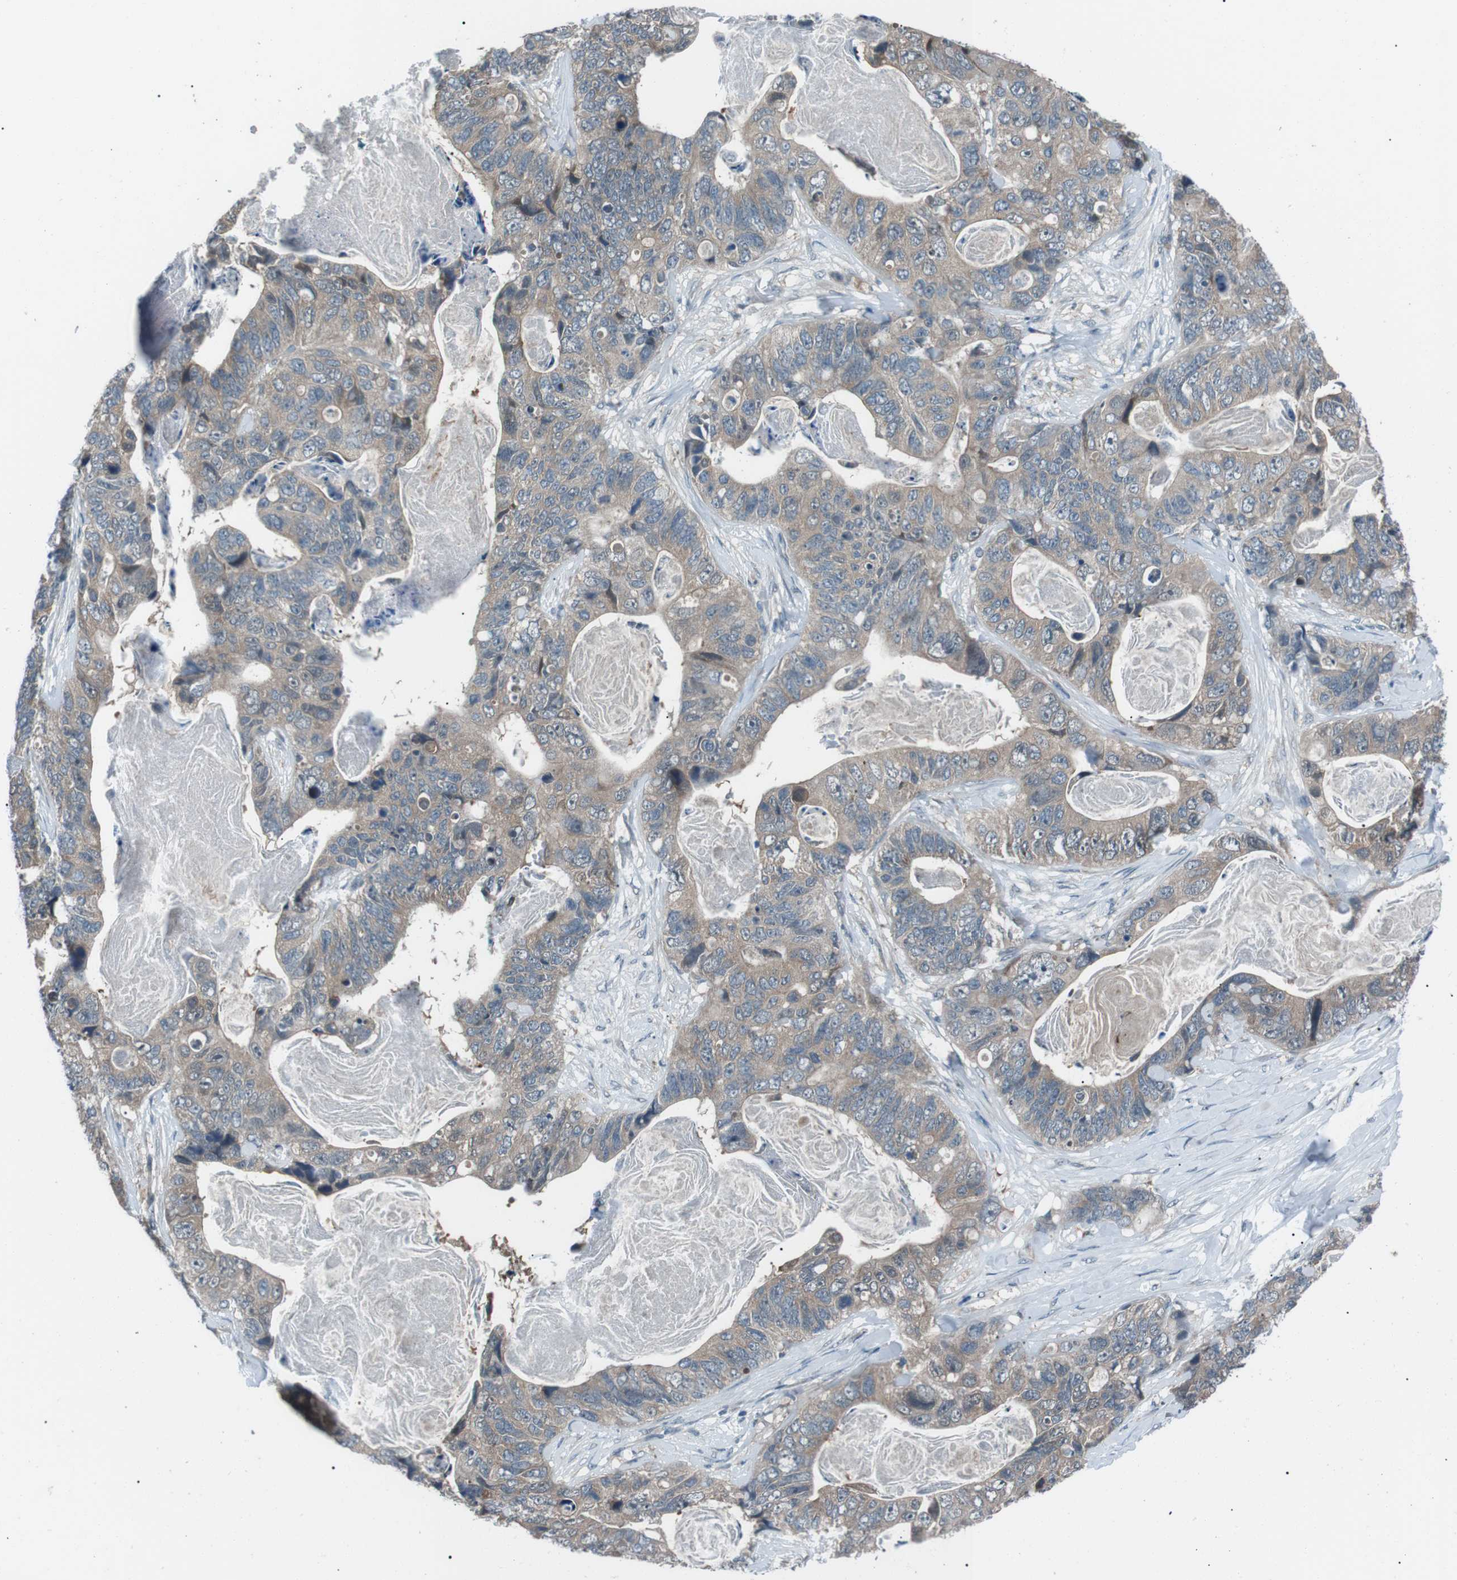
{"staining": {"intensity": "weak", "quantity": ">75%", "location": "cytoplasmic/membranous"}, "tissue": "stomach cancer", "cell_type": "Tumor cells", "image_type": "cancer", "snomed": [{"axis": "morphology", "description": "Adenocarcinoma, NOS"}, {"axis": "topography", "description": "Stomach"}], "caption": "Immunohistochemistry of stomach cancer demonstrates low levels of weak cytoplasmic/membranous staining in approximately >75% of tumor cells.", "gene": "LRIG2", "patient": {"sex": "female", "age": 89}}